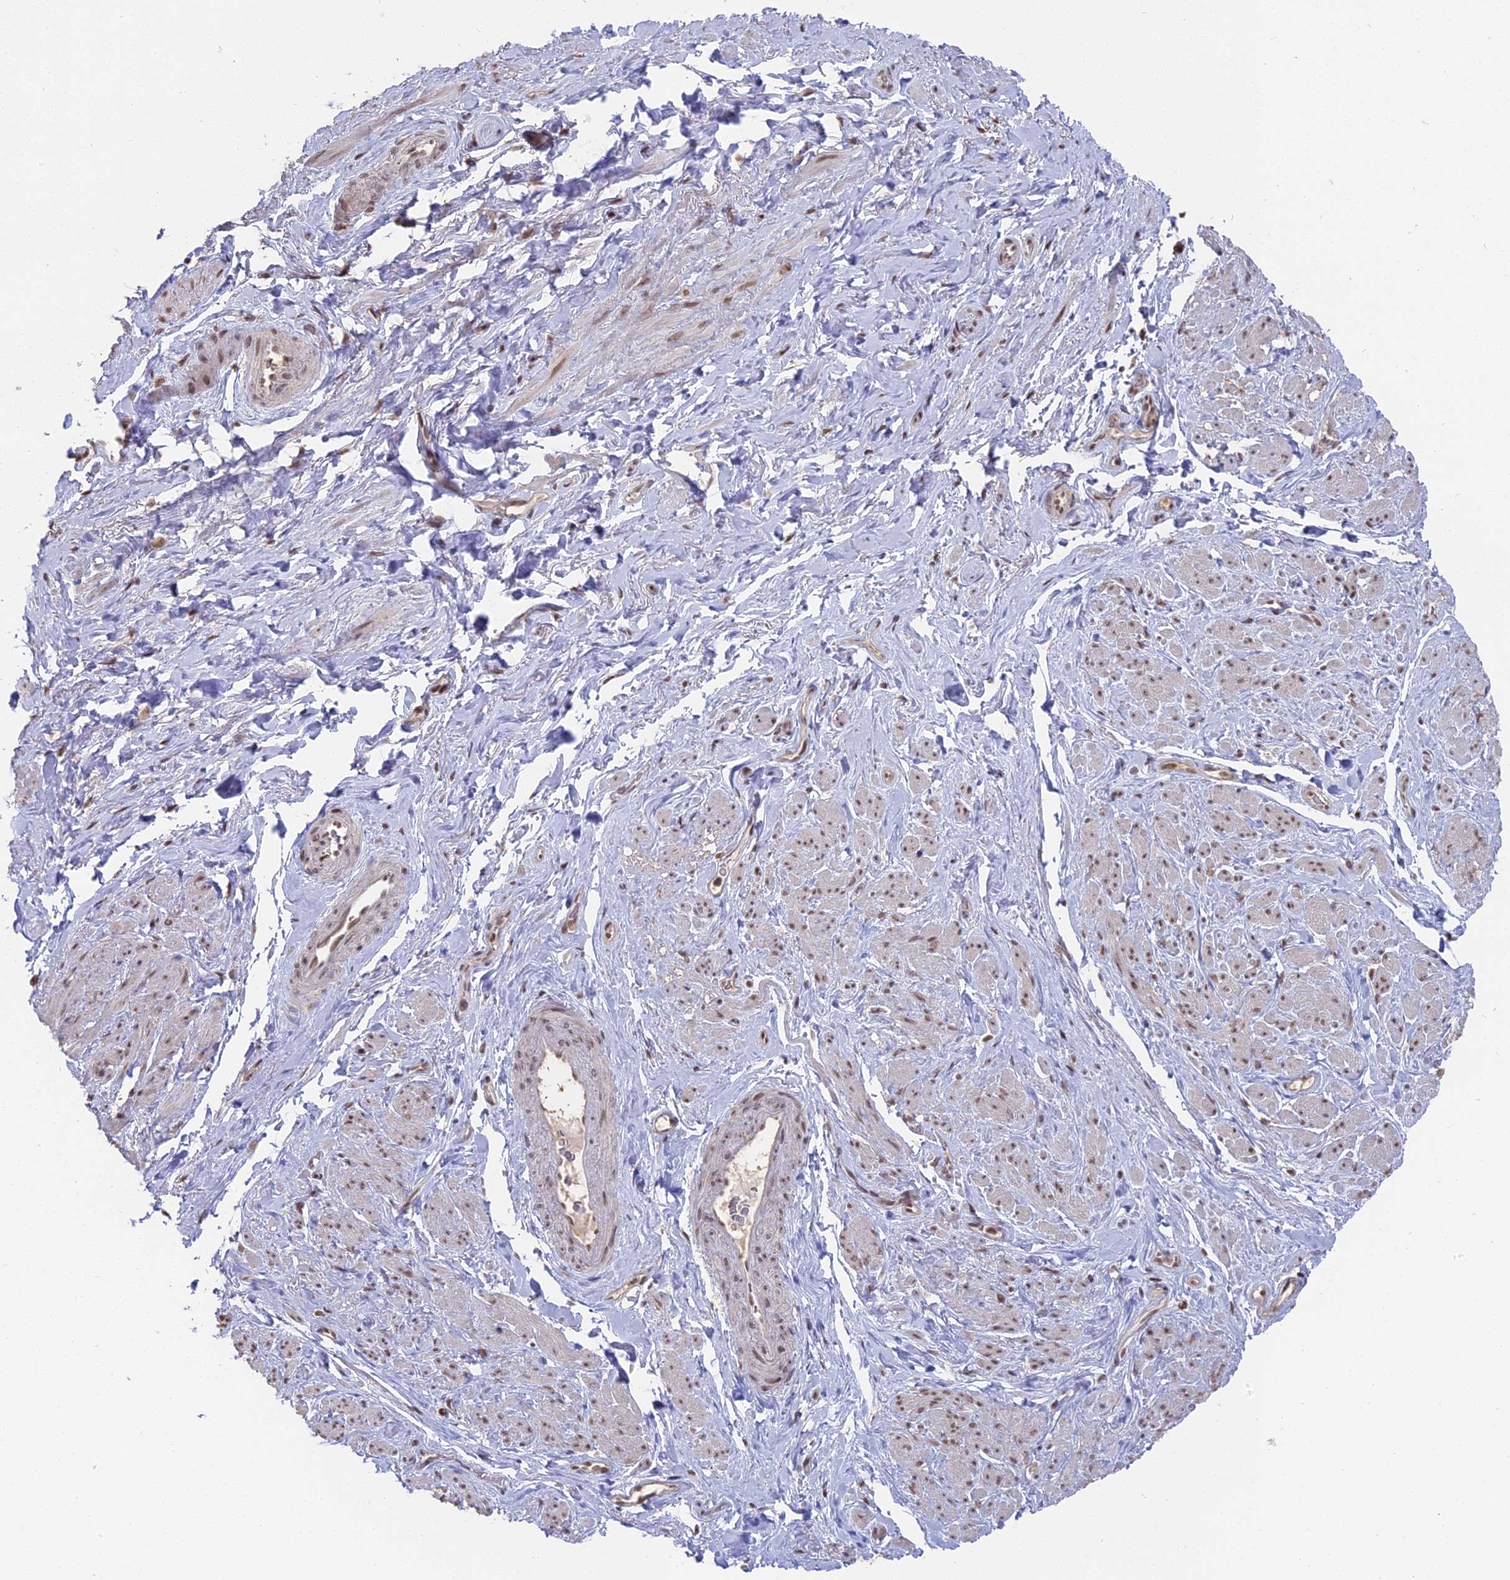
{"staining": {"intensity": "weak", "quantity": "25%-75%", "location": "nuclear"}, "tissue": "smooth muscle", "cell_type": "Smooth muscle cells", "image_type": "normal", "snomed": [{"axis": "morphology", "description": "Normal tissue, NOS"}, {"axis": "topography", "description": "Smooth muscle"}, {"axis": "topography", "description": "Peripheral nerve tissue"}], "caption": "Smooth muscle cells reveal weak nuclear positivity in about 25%-75% of cells in normal smooth muscle.", "gene": "NR1H3", "patient": {"sex": "male", "age": 69}}